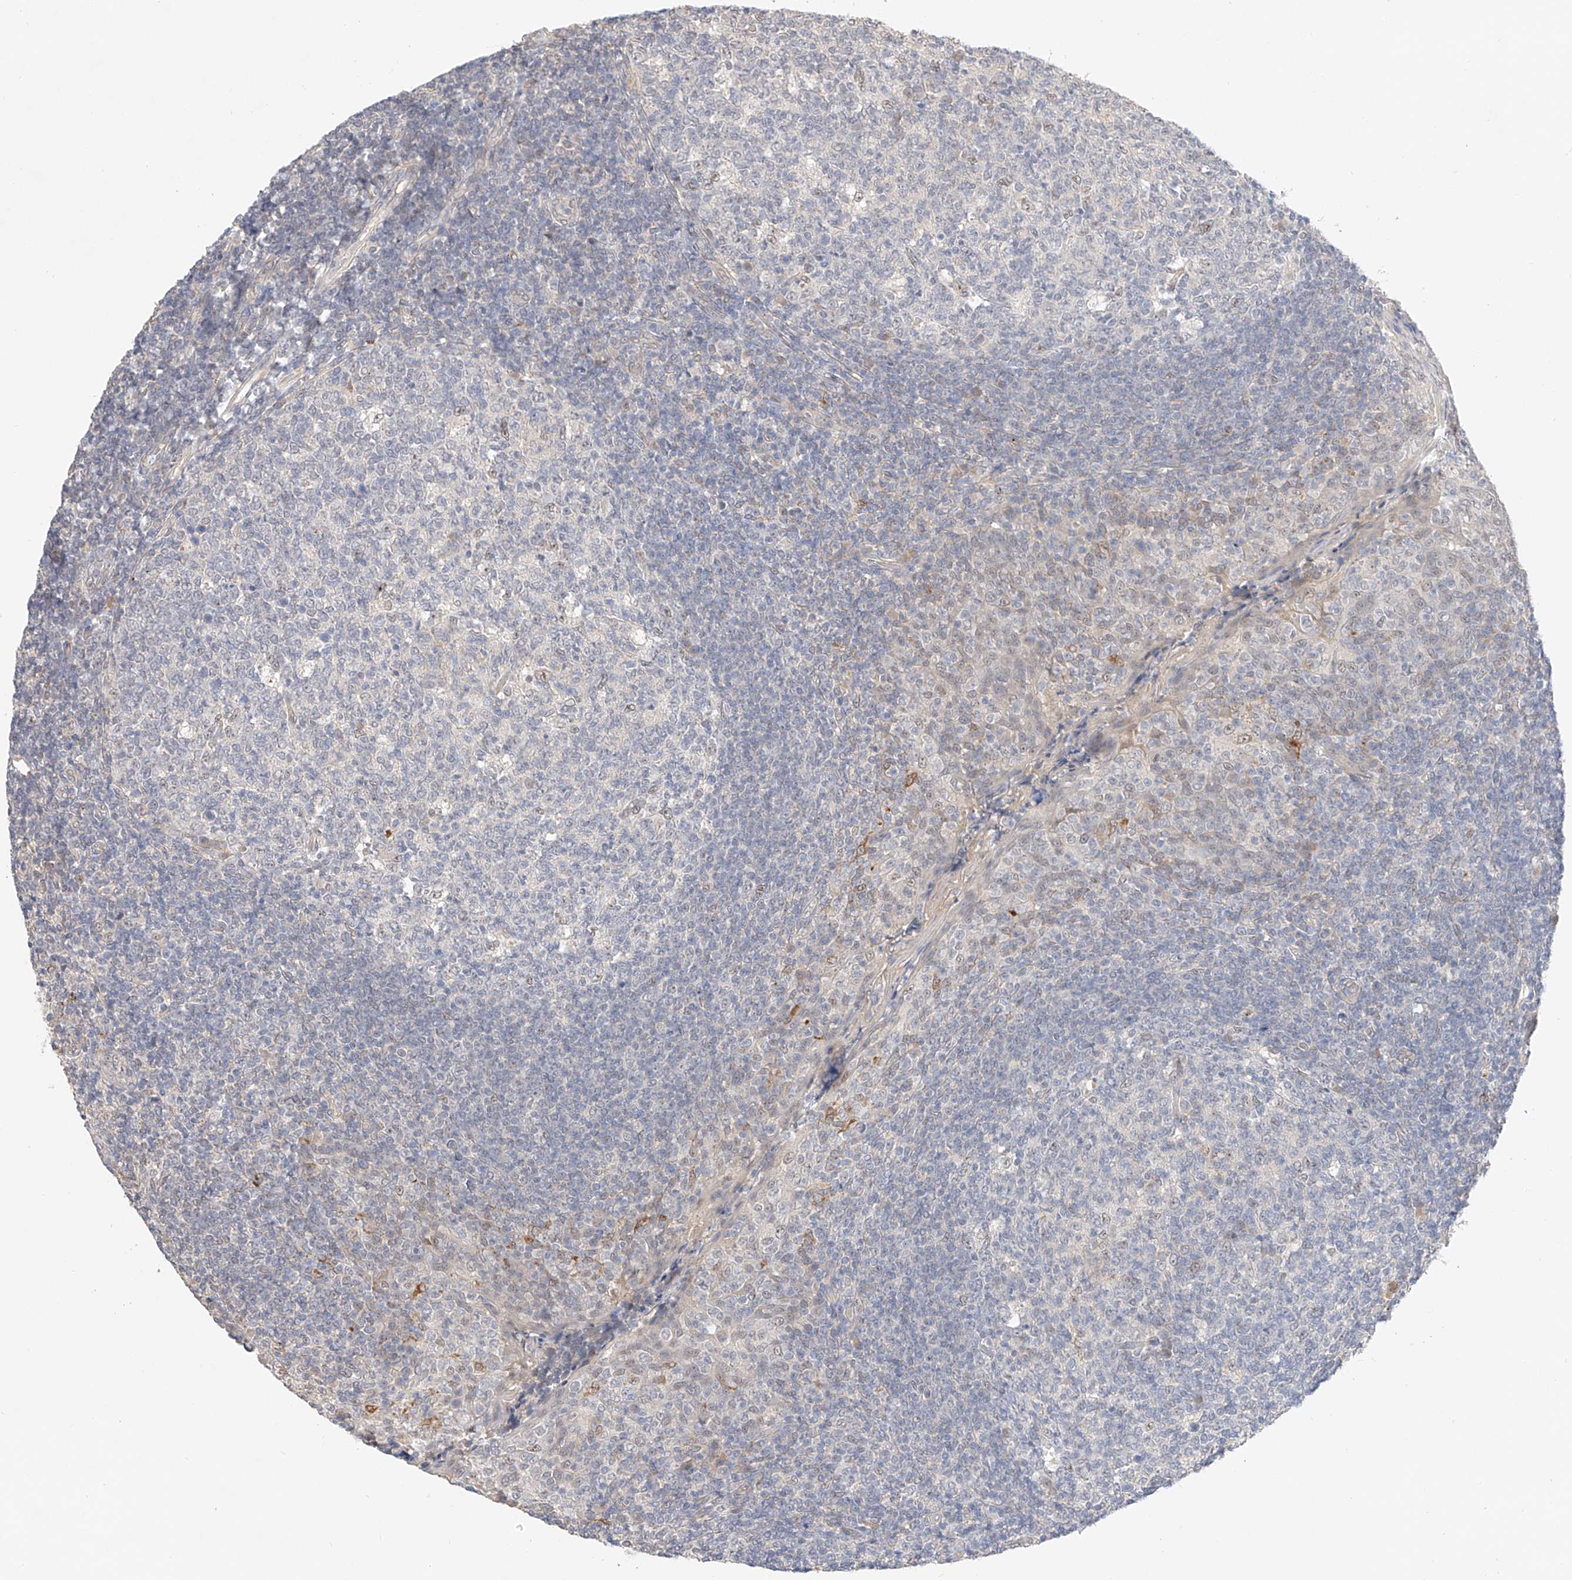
{"staining": {"intensity": "weak", "quantity": "<25%", "location": "nuclear"}, "tissue": "tonsil", "cell_type": "Germinal center cells", "image_type": "normal", "snomed": [{"axis": "morphology", "description": "Normal tissue, NOS"}, {"axis": "topography", "description": "Tonsil"}], "caption": "Immunohistochemical staining of normal human tonsil demonstrates no significant staining in germinal center cells.", "gene": "IL22RA2", "patient": {"sex": "female", "age": 19}}